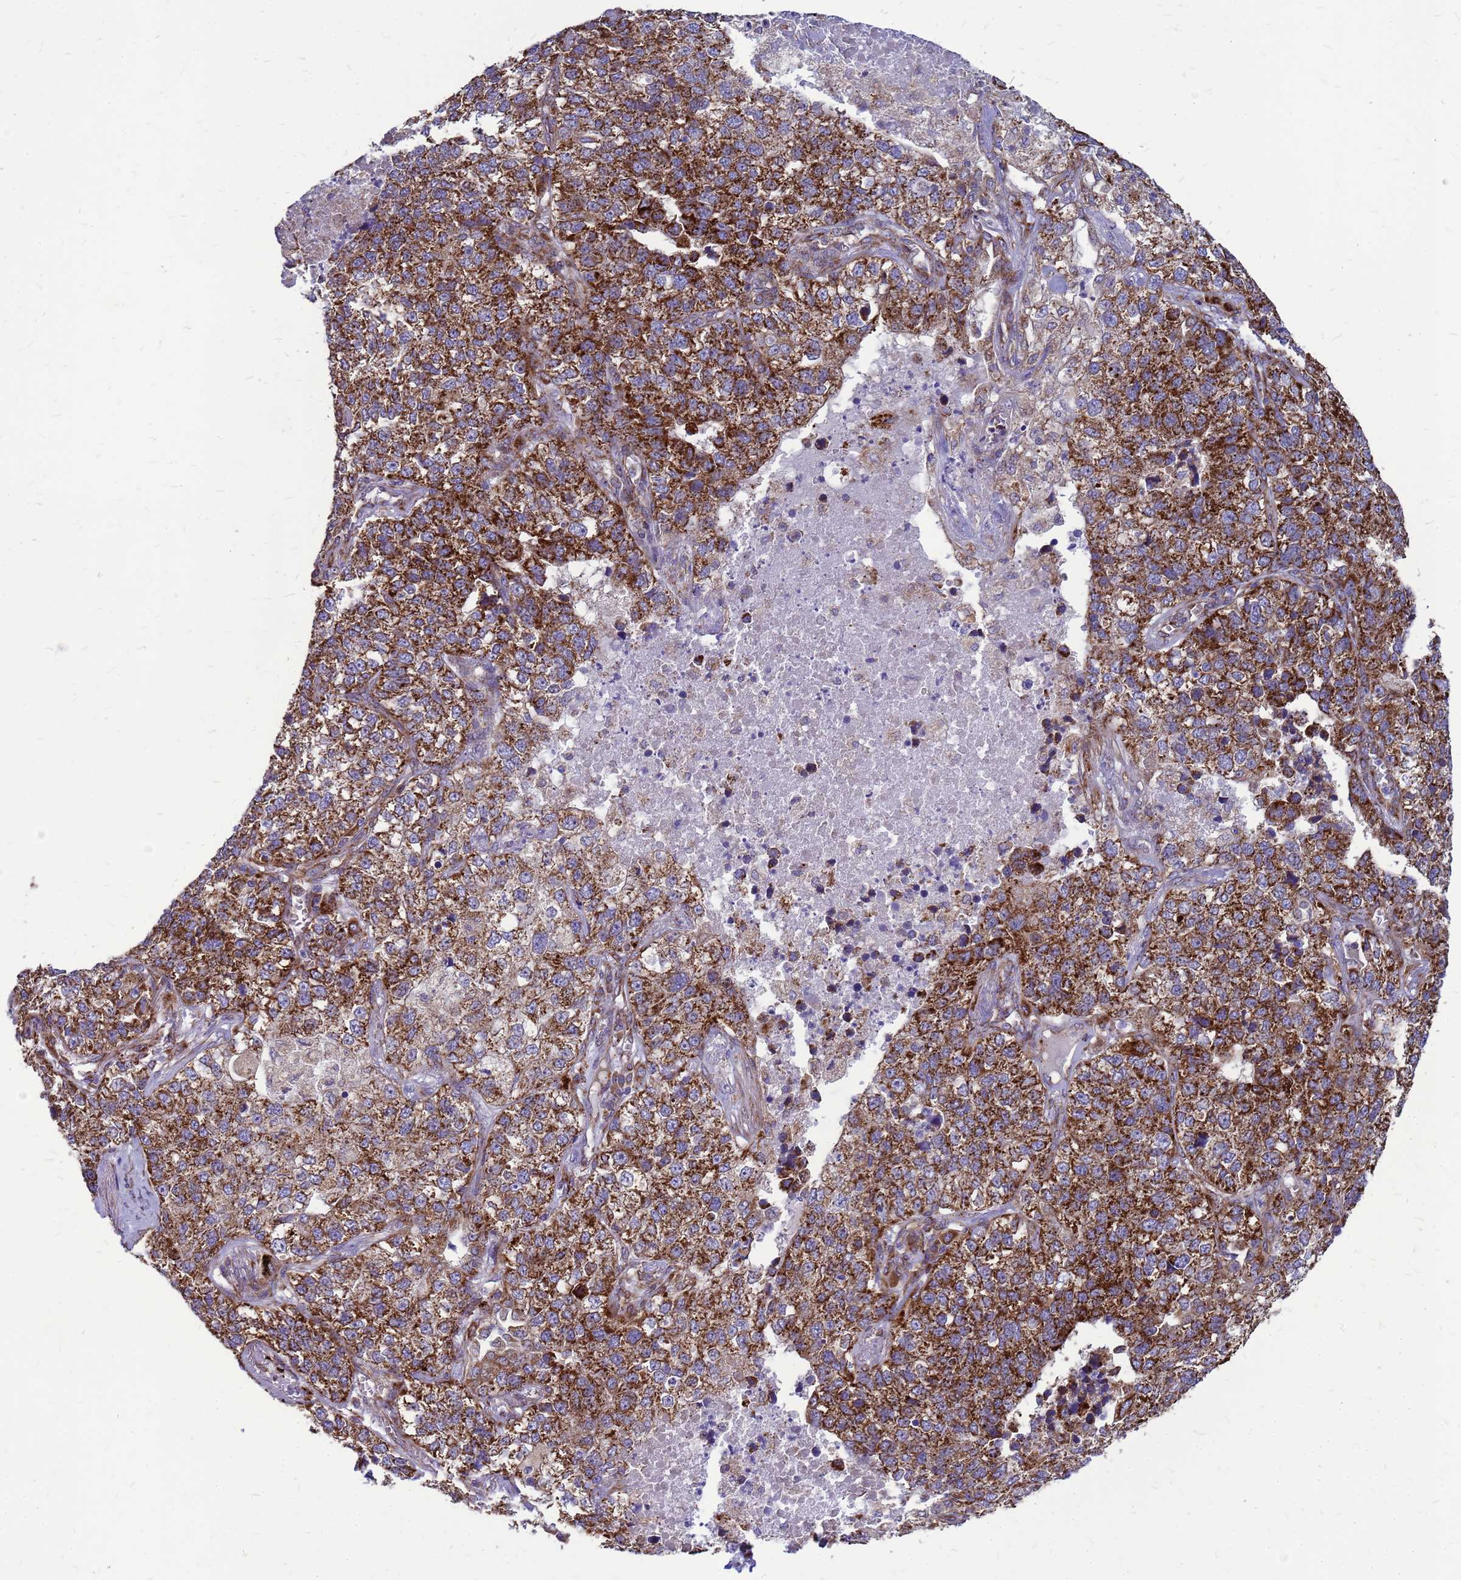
{"staining": {"intensity": "strong", "quantity": ">75%", "location": "cytoplasmic/membranous"}, "tissue": "lung cancer", "cell_type": "Tumor cells", "image_type": "cancer", "snomed": [{"axis": "morphology", "description": "Adenocarcinoma, NOS"}, {"axis": "topography", "description": "Lung"}], "caption": "Immunohistochemical staining of lung cancer (adenocarcinoma) reveals strong cytoplasmic/membranous protein staining in about >75% of tumor cells.", "gene": "FSTL4", "patient": {"sex": "male", "age": 49}}